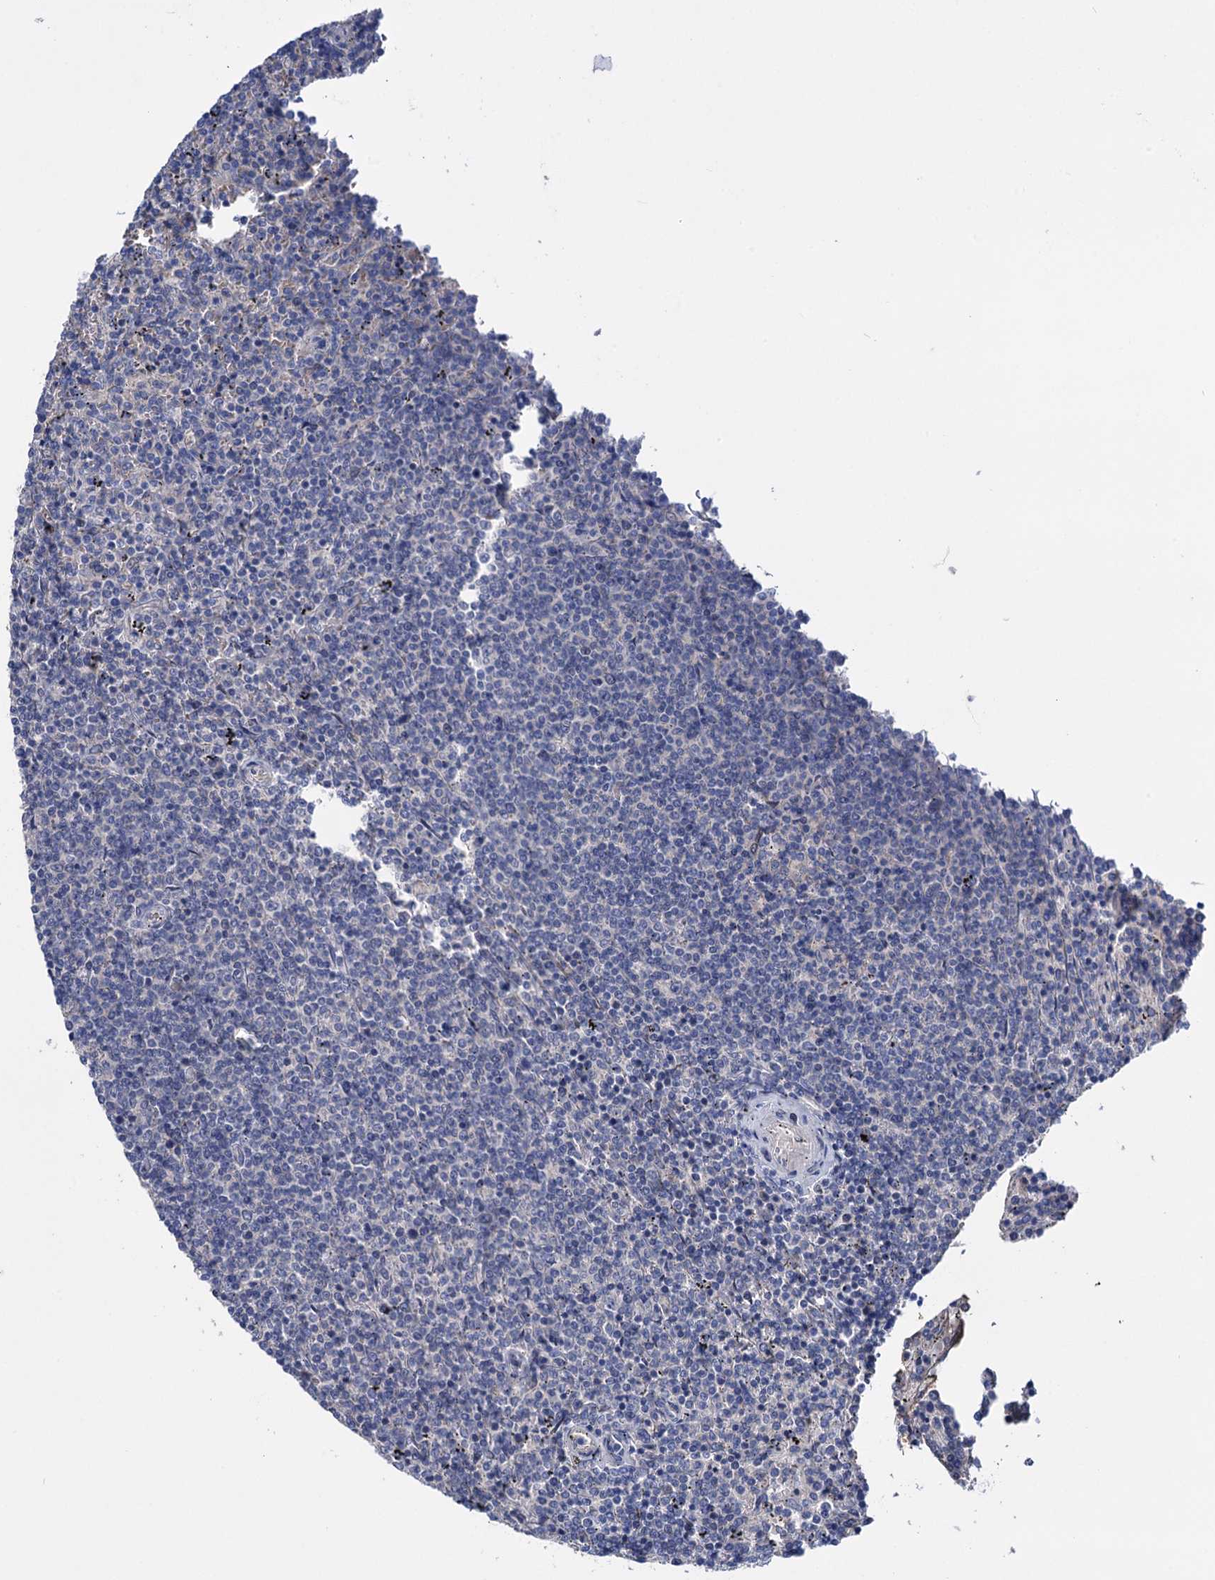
{"staining": {"intensity": "negative", "quantity": "none", "location": "none"}, "tissue": "lymphoma", "cell_type": "Tumor cells", "image_type": "cancer", "snomed": [{"axis": "morphology", "description": "Malignant lymphoma, non-Hodgkin's type, Low grade"}, {"axis": "topography", "description": "Spleen"}], "caption": "Micrograph shows no significant protein staining in tumor cells of low-grade malignant lymphoma, non-Hodgkin's type.", "gene": "PPP1R32", "patient": {"sex": "female", "age": 50}}